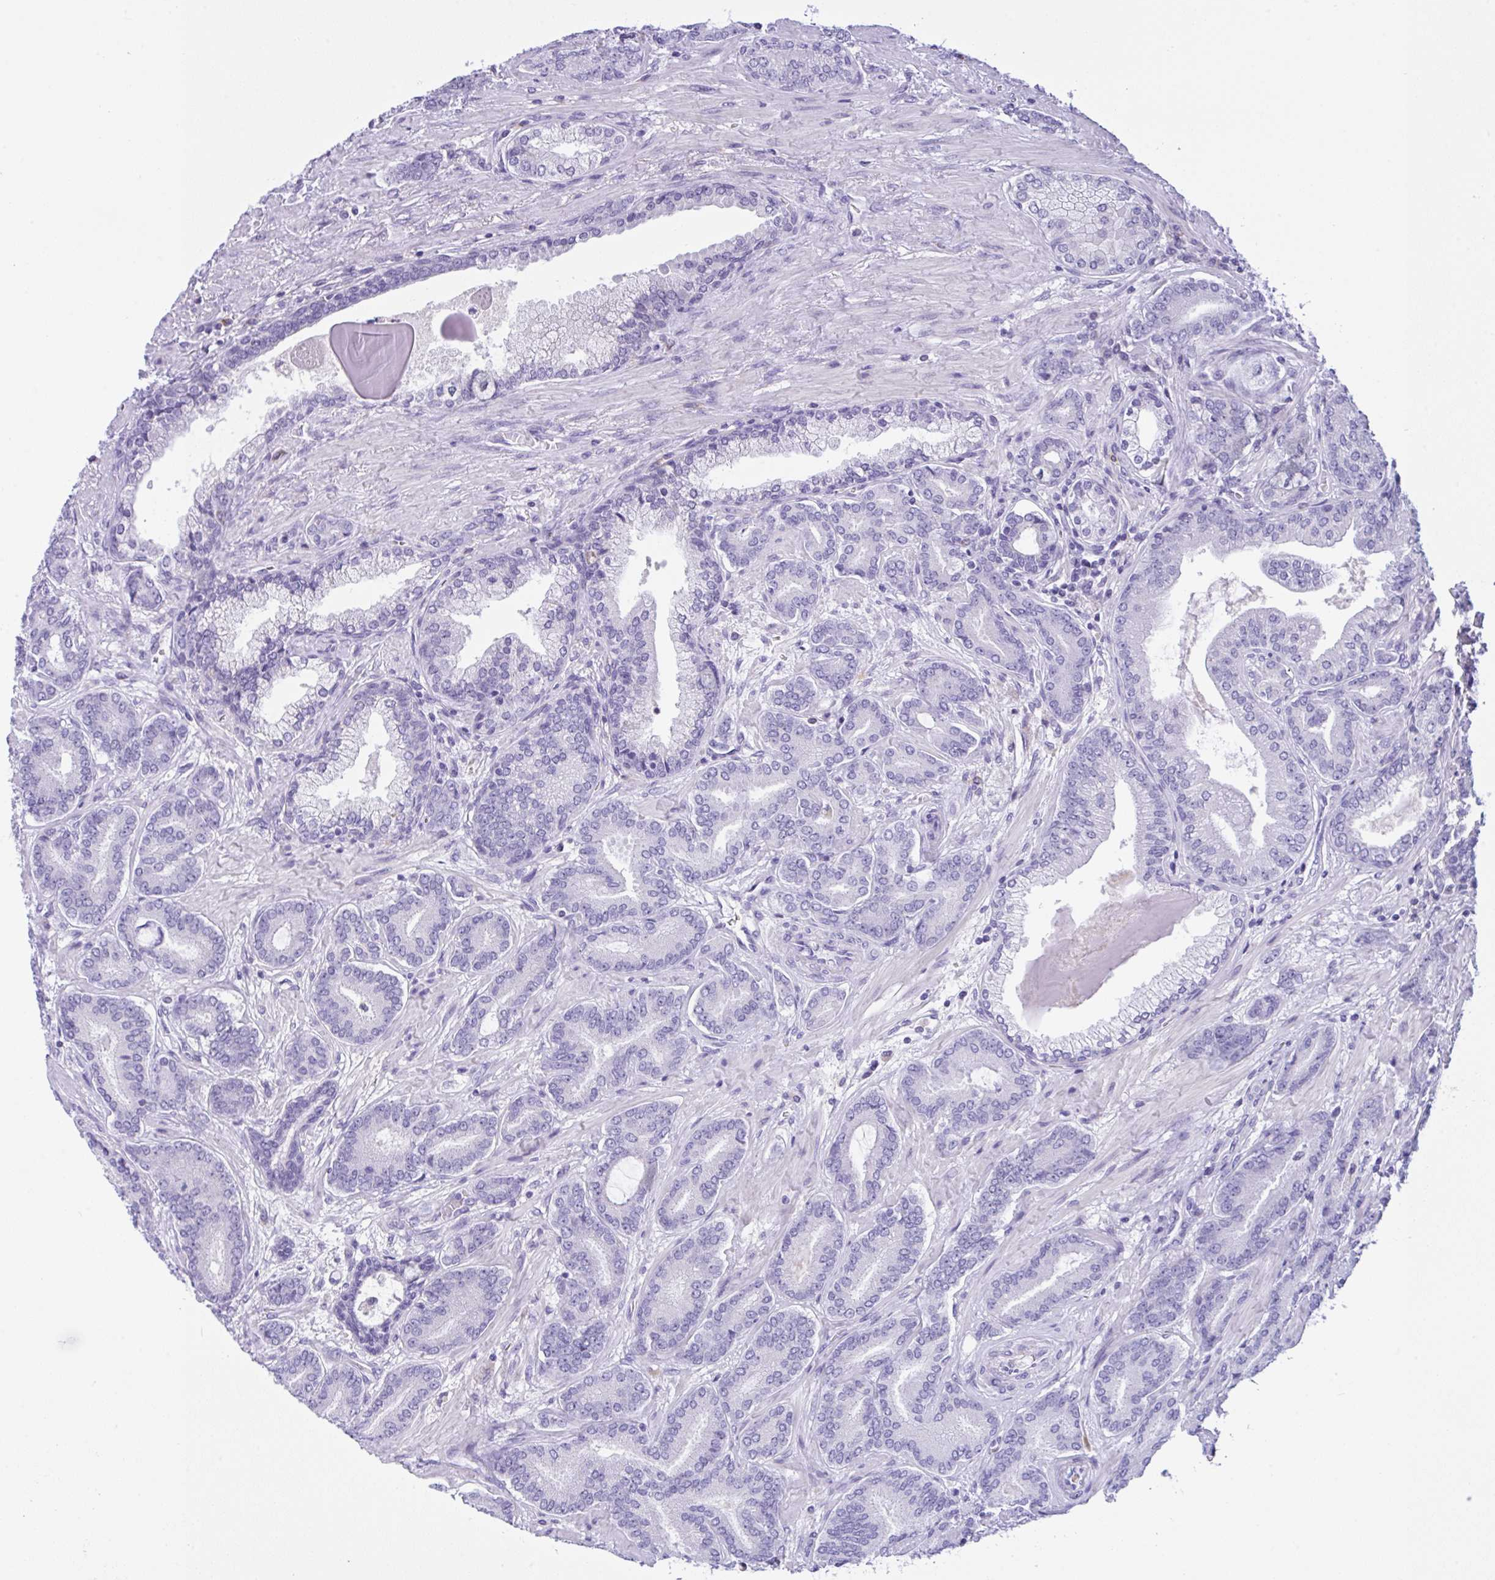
{"staining": {"intensity": "negative", "quantity": "none", "location": "none"}, "tissue": "prostate cancer", "cell_type": "Tumor cells", "image_type": "cancer", "snomed": [{"axis": "morphology", "description": "Adenocarcinoma, High grade"}, {"axis": "topography", "description": "Prostate"}], "caption": "This image is of prostate cancer (adenocarcinoma (high-grade)) stained with IHC to label a protein in brown with the nuclei are counter-stained blue. There is no positivity in tumor cells.", "gene": "NCF1", "patient": {"sex": "male", "age": 62}}